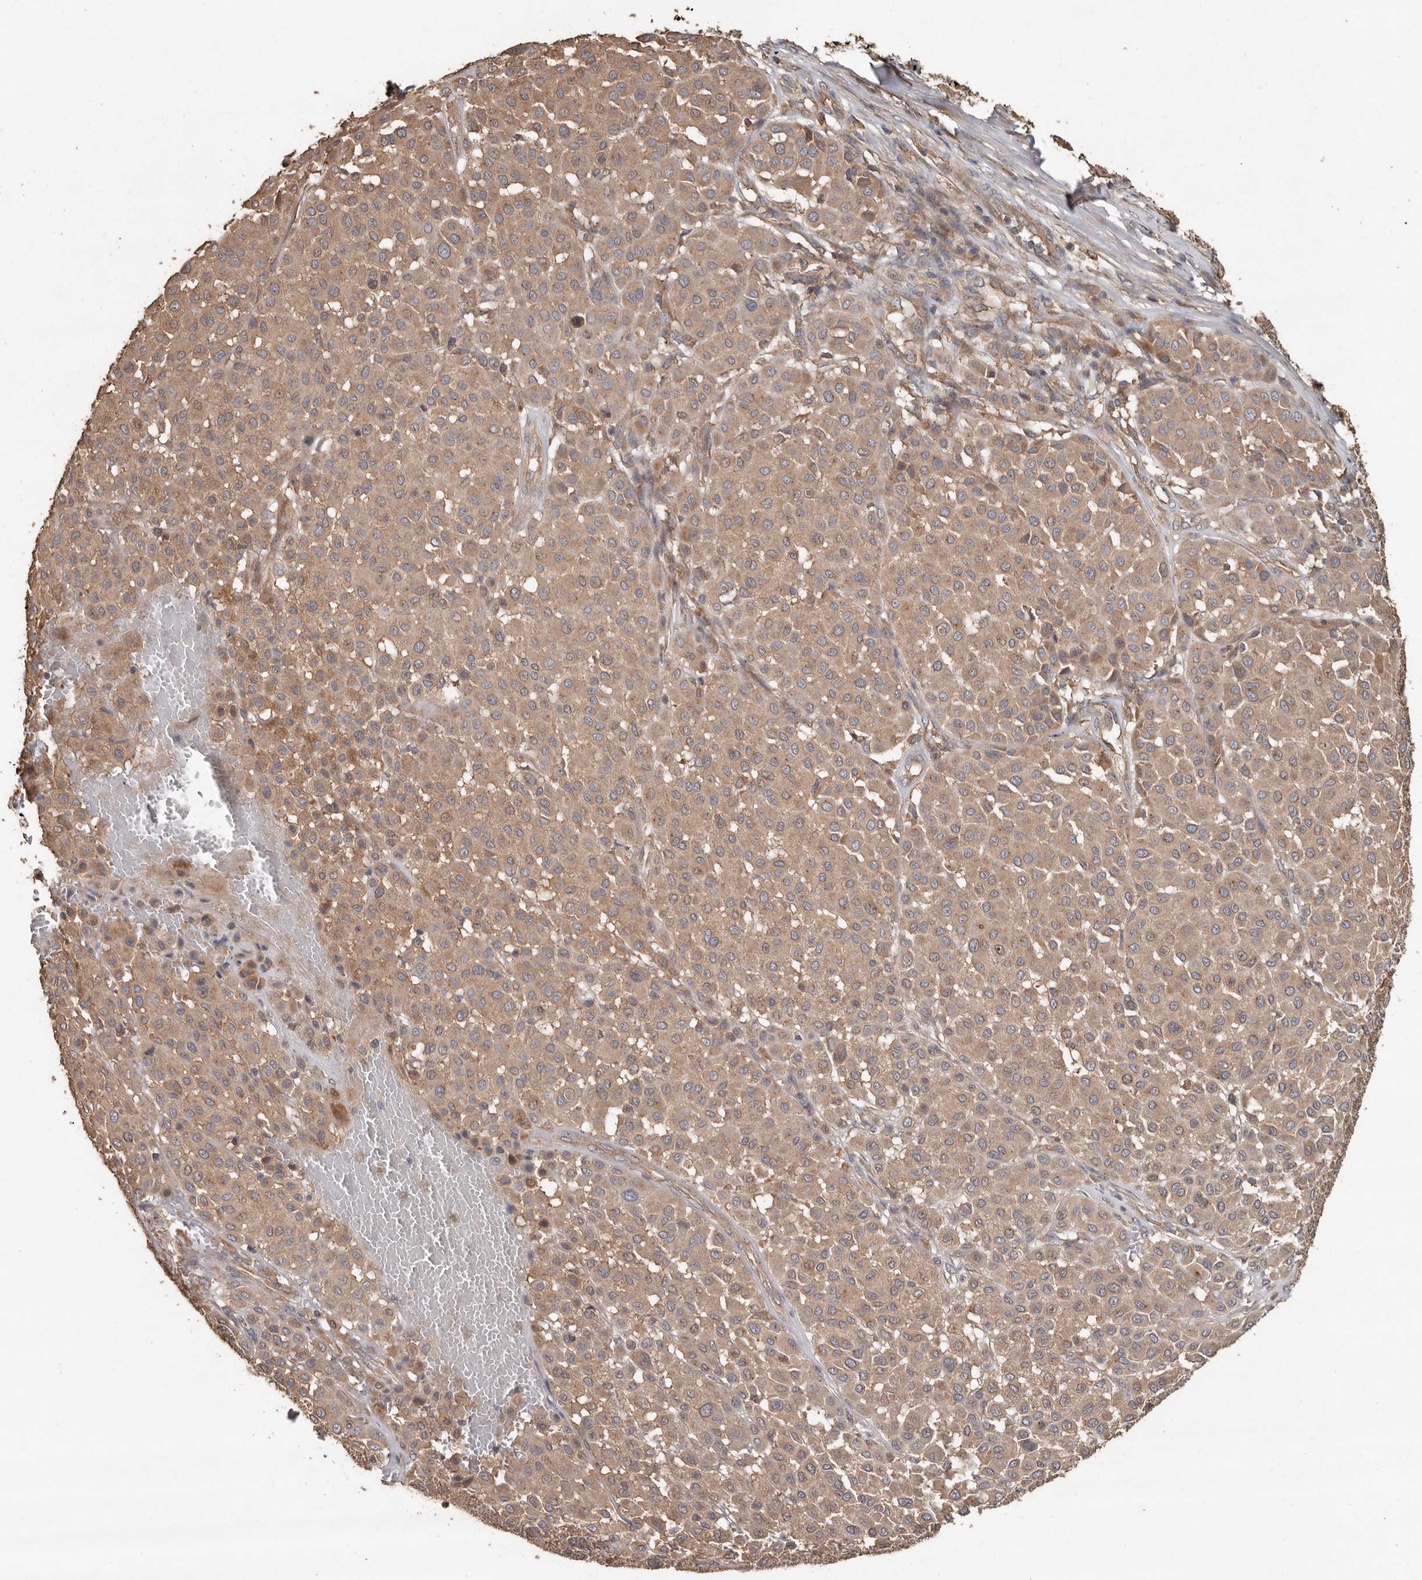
{"staining": {"intensity": "moderate", "quantity": ">75%", "location": "cytoplasmic/membranous"}, "tissue": "melanoma", "cell_type": "Tumor cells", "image_type": "cancer", "snomed": [{"axis": "morphology", "description": "Malignant melanoma, Metastatic site"}, {"axis": "topography", "description": "Soft tissue"}], "caption": "Moderate cytoplasmic/membranous positivity for a protein is appreciated in approximately >75% of tumor cells of malignant melanoma (metastatic site) using IHC.", "gene": "FLCN", "patient": {"sex": "male", "age": 41}}